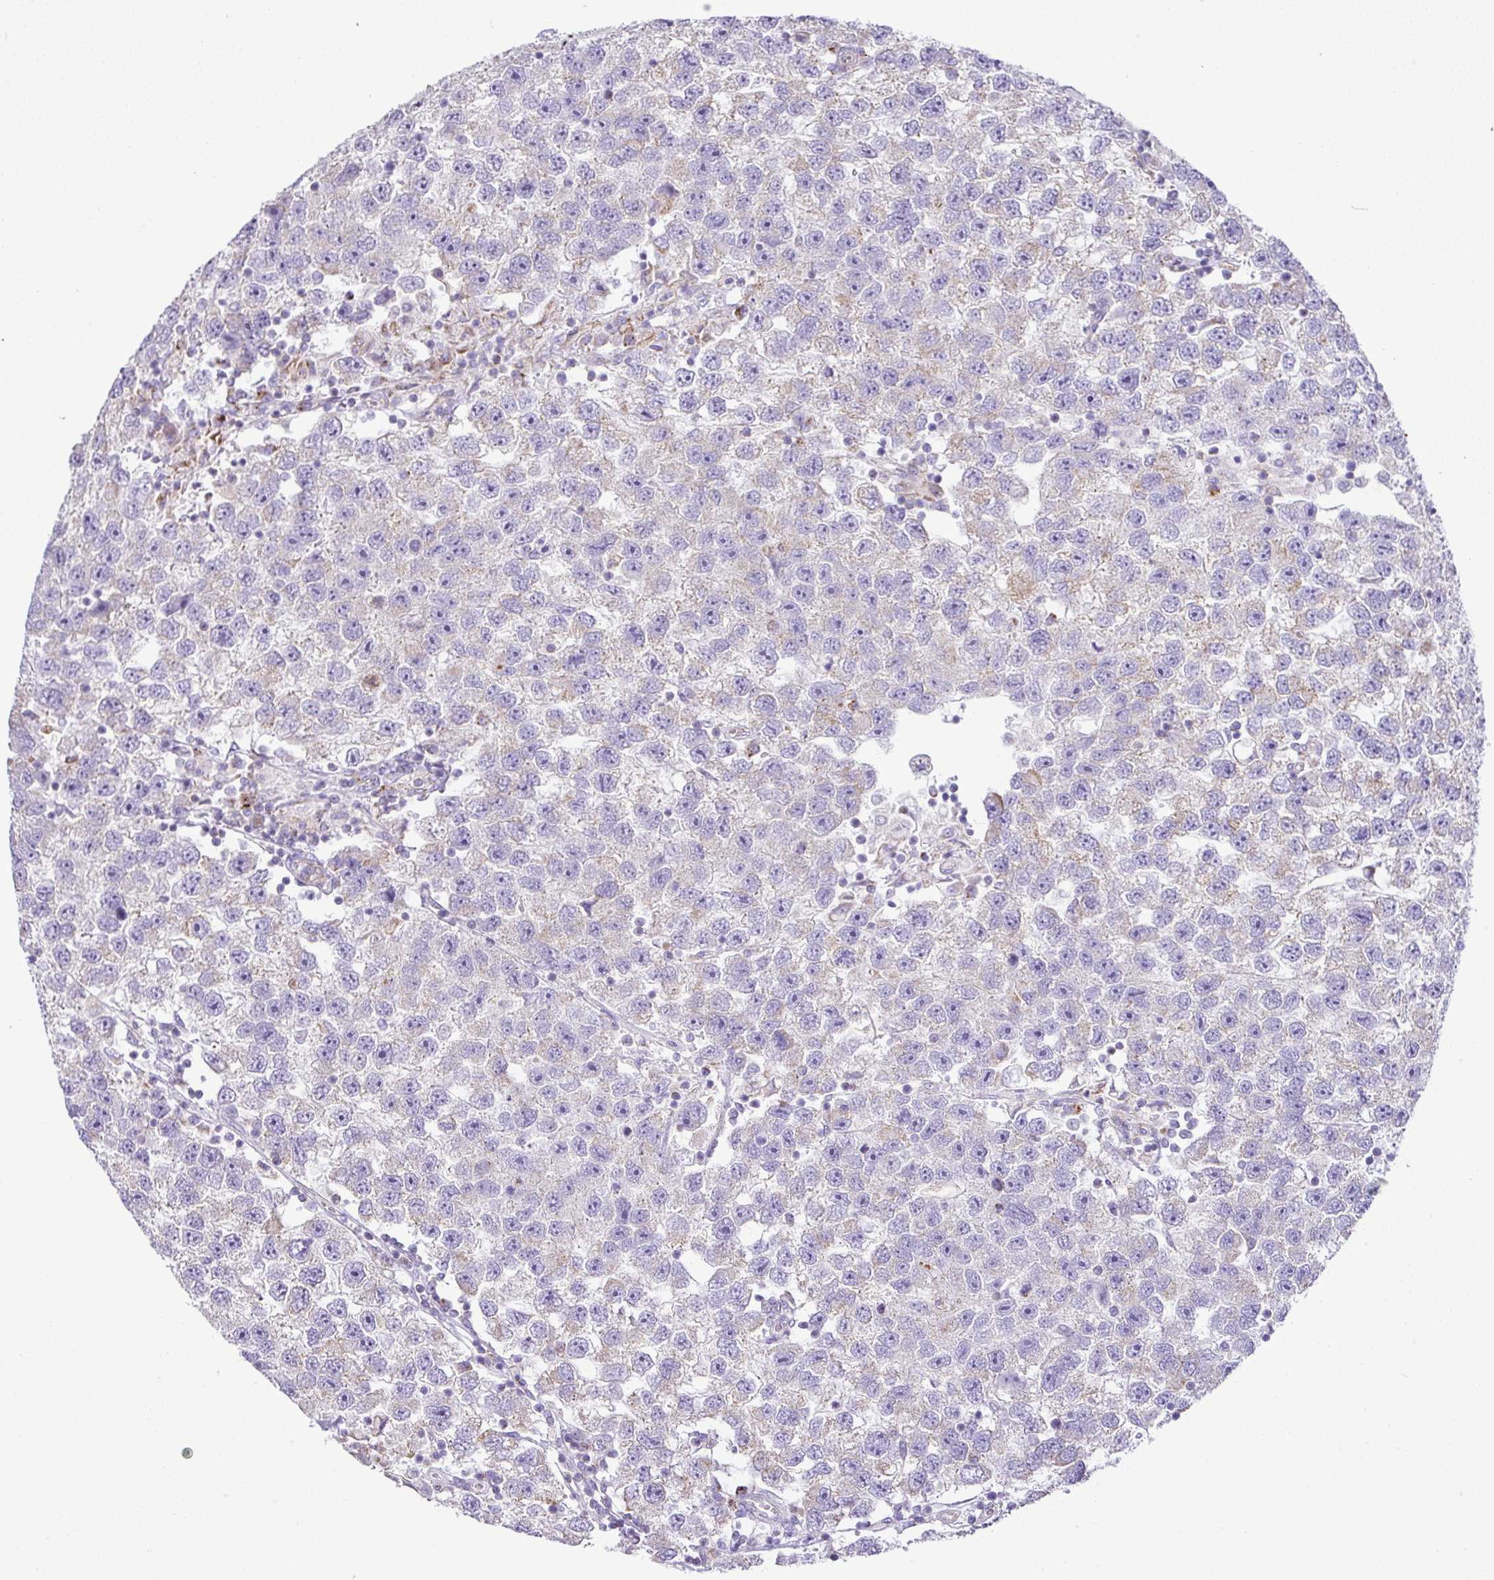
{"staining": {"intensity": "negative", "quantity": "none", "location": "none"}, "tissue": "testis cancer", "cell_type": "Tumor cells", "image_type": "cancer", "snomed": [{"axis": "morphology", "description": "Seminoma, NOS"}, {"axis": "topography", "description": "Testis"}], "caption": "IHC histopathology image of neoplastic tissue: human testis cancer (seminoma) stained with DAB reveals no significant protein expression in tumor cells.", "gene": "PGAP4", "patient": {"sex": "male", "age": 26}}